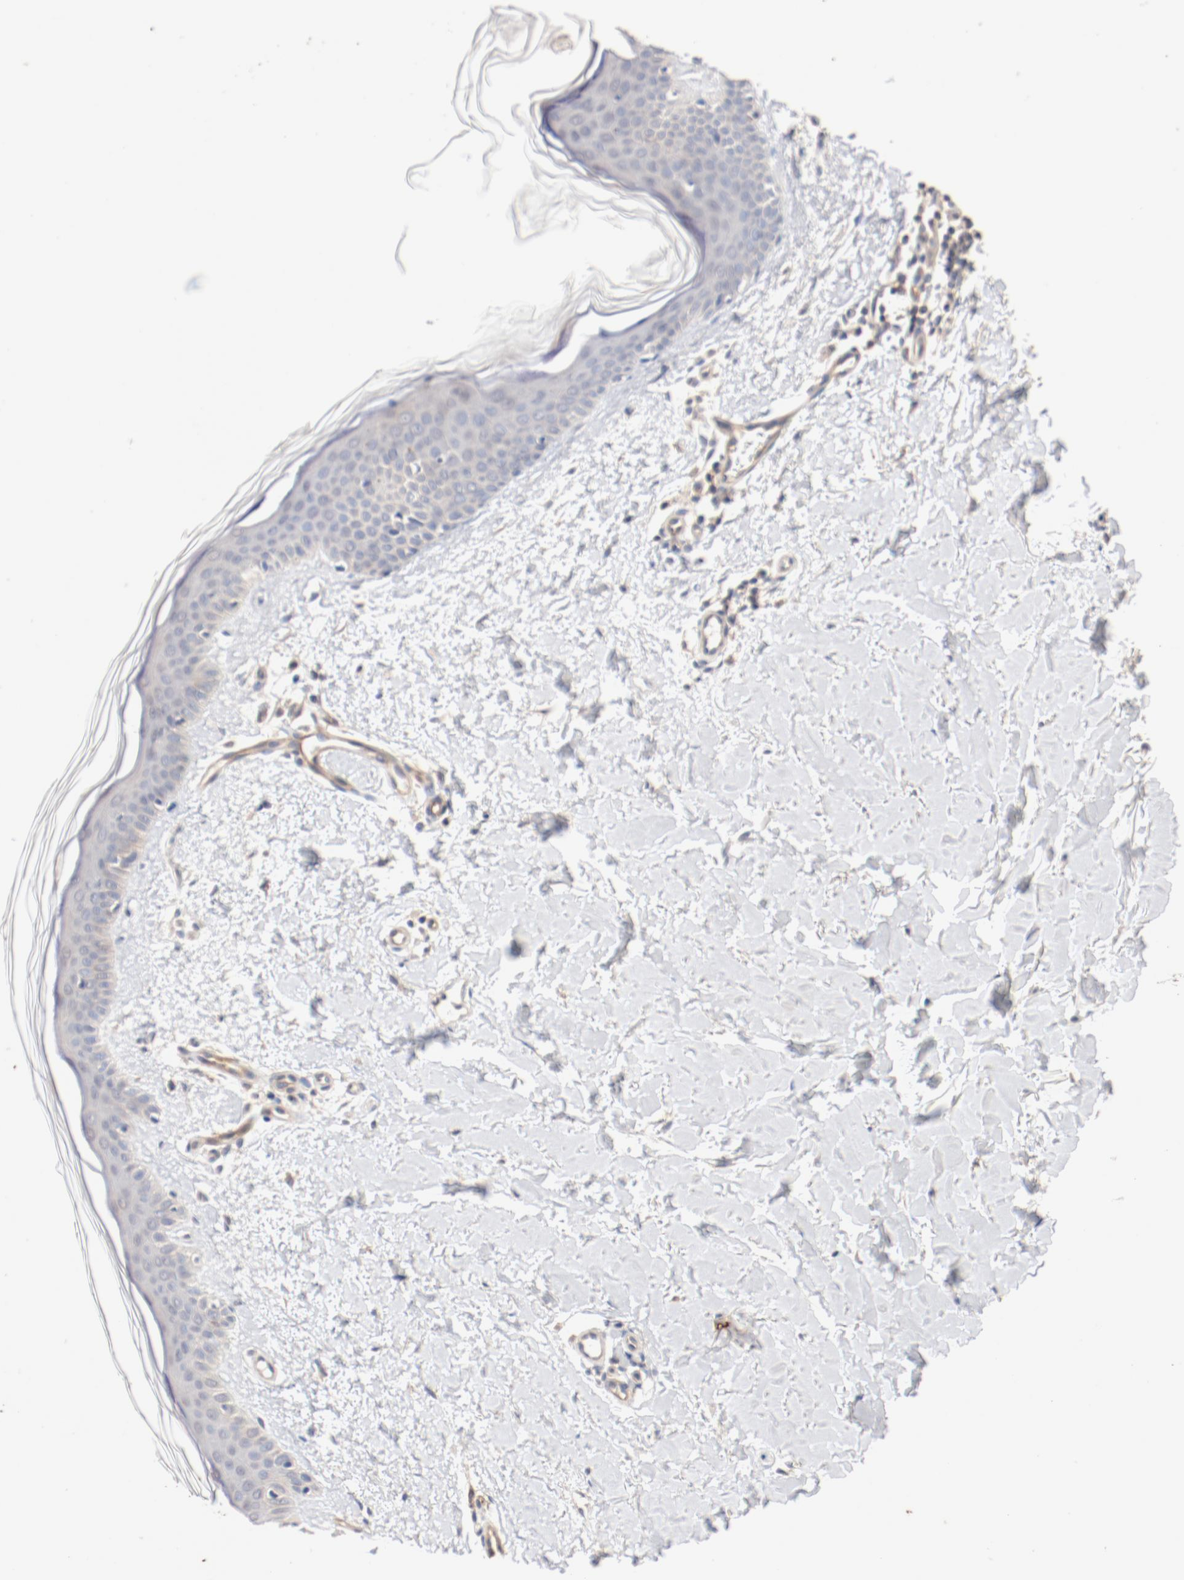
{"staining": {"intensity": "weak", "quantity": ">75%", "location": "cytoplasmic/membranous"}, "tissue": "skin", "cell_type": "Fibroblasts", "image_type": "normal", "snomed": [{"axis": "morphology", "description": "Normal tissue, NOS"}, {"axis": "topography", "description": "Skin"}], "caption": "Skin stained with DAB immunohistochemistry (IHC) exhibits low levels of weak cytoplasmic/membranous positivity in approximately >75% of fibroblasts.", "gene": "UBE2J1", "patient": {"sex": "female", "age": 56}}